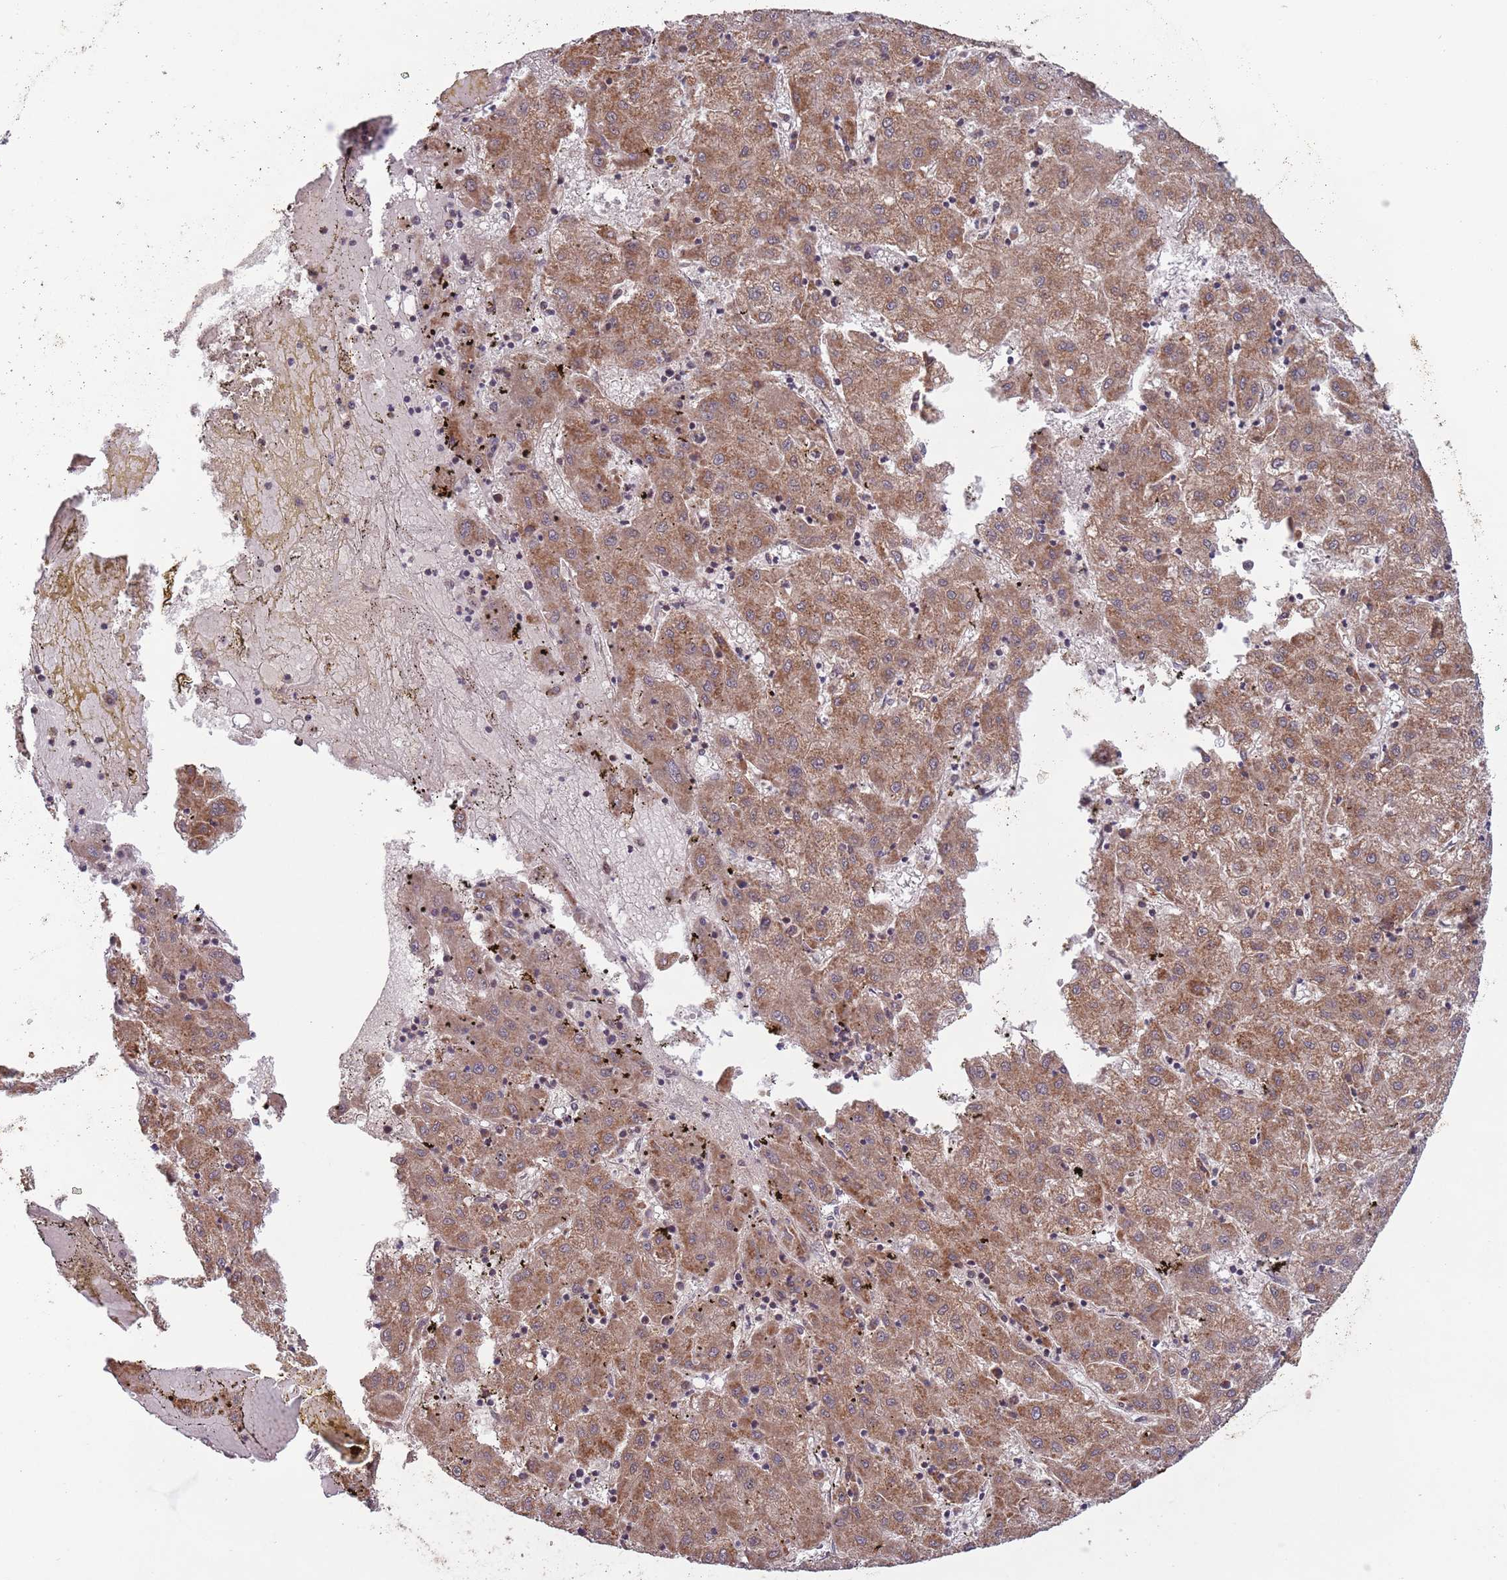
{"staining": {"intensity": "moderate", "quantity": ">75%", "location": "cytoplasmic/membranous"}, "tissue": "liver cancer", "cell_type": "Tumor cells", "image_type": "cancer", "snomed": [{"axis": "morphology", "description": "Carcinoma, Hepatocellular, NOS"}, {"axis": "topography", "description": "Liver"}], "caption": "Human liver cancer stained with a protein marker demonstrates moderate staining in tumor cells.", "gene": "MFNG", "patient": {"sex": "male", "age": 72}}